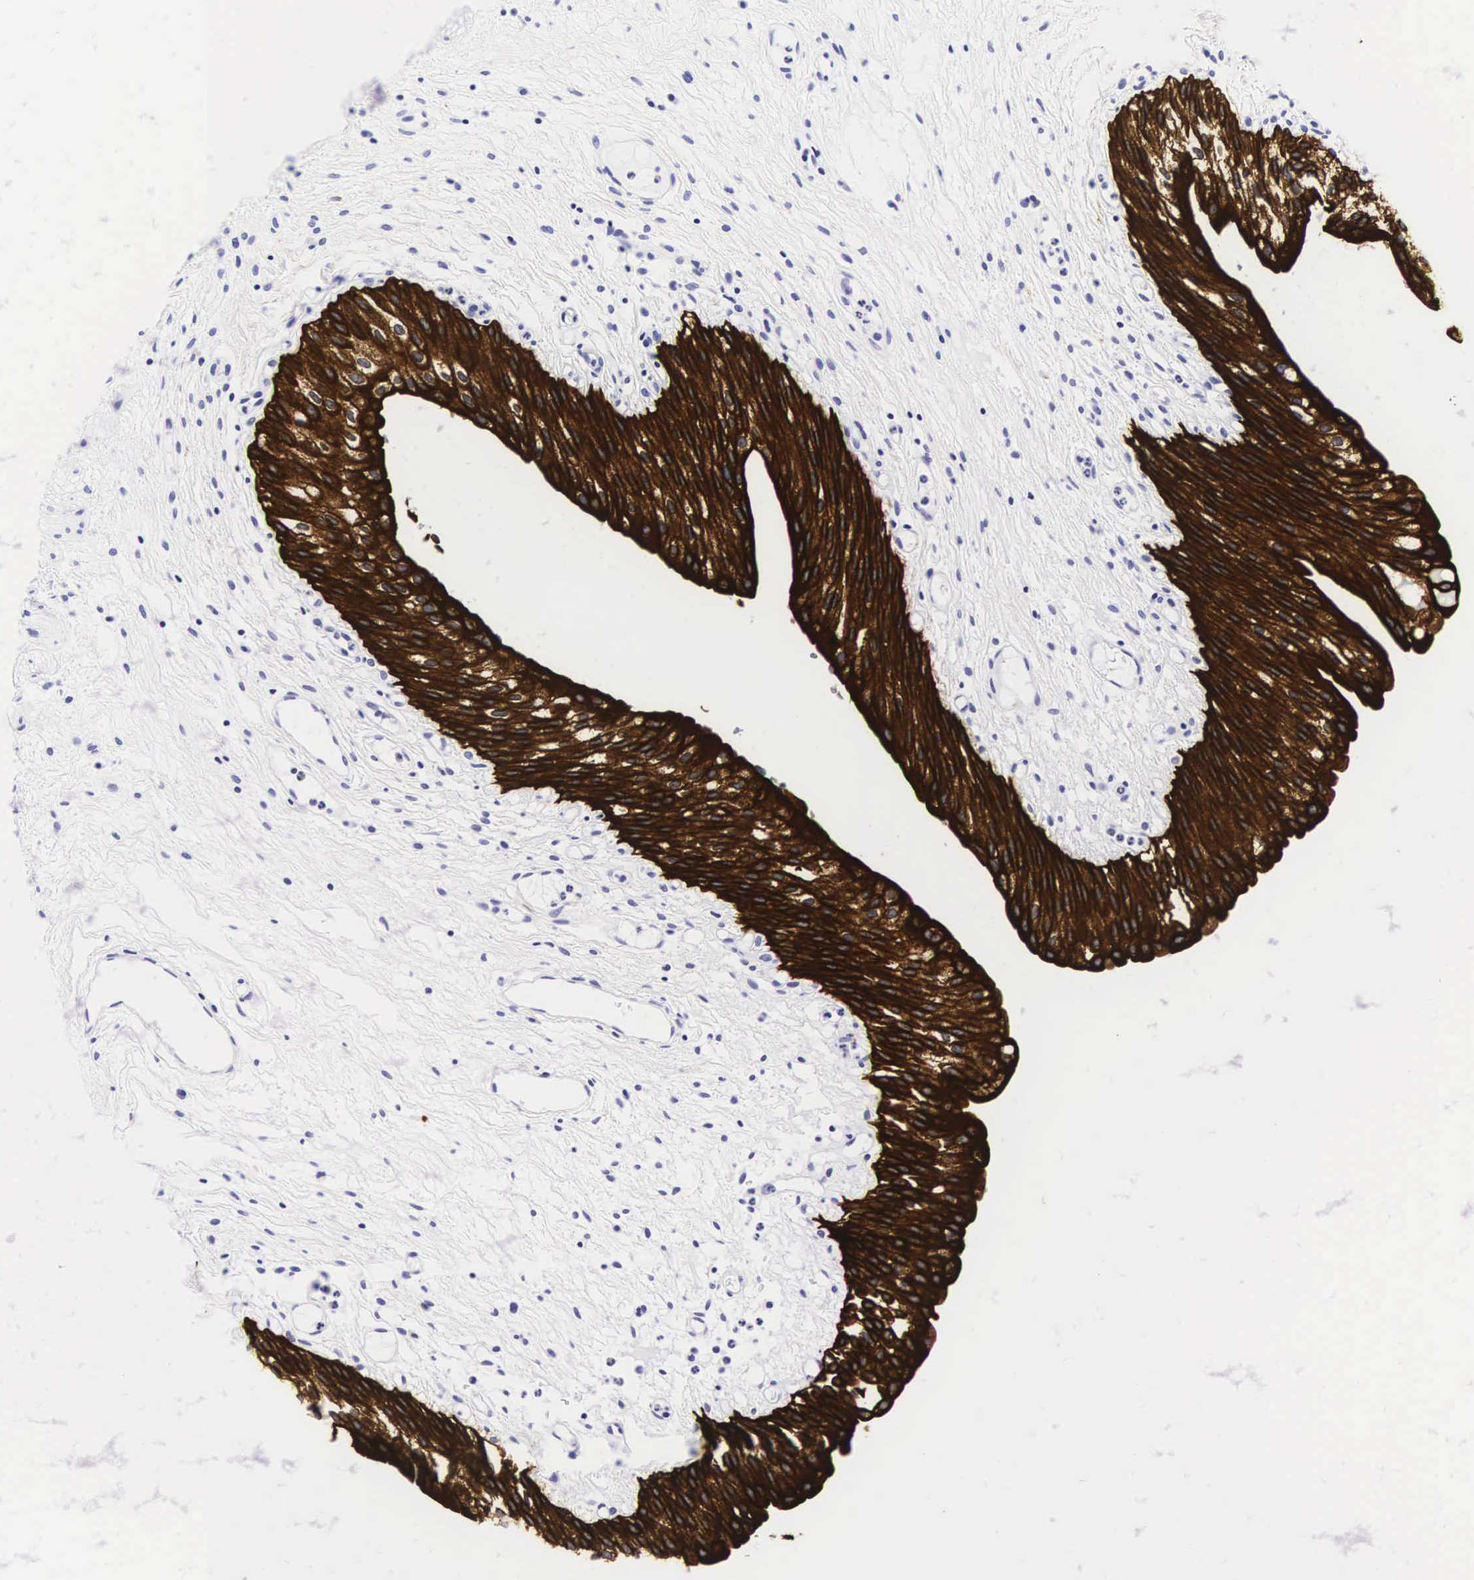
{"staining": {"intensity": "strong", "quantity": ">75%", "location": "cytoplasmic/membranous"}, "tissue": "urinary bladder", "cell_type": "Urothelial cells", "image_type": "normal", "snomed": [{"axis": "morphology", "description": "Normal tissue, NOS"}, {"axis": "topography", "description": "Urinary bladder"}], "caption": "Protein staining demonstrates strong cytoplasmic/membranous expression in approximately >75% of urothelial cells in normal urinary bladder. (Stains: DAB in brown, nuclei in blue, Microscopy: brightfield microscopy at high magnification).", "gene": "KRT18", "patient": {"sex": "male", "age": 48}}